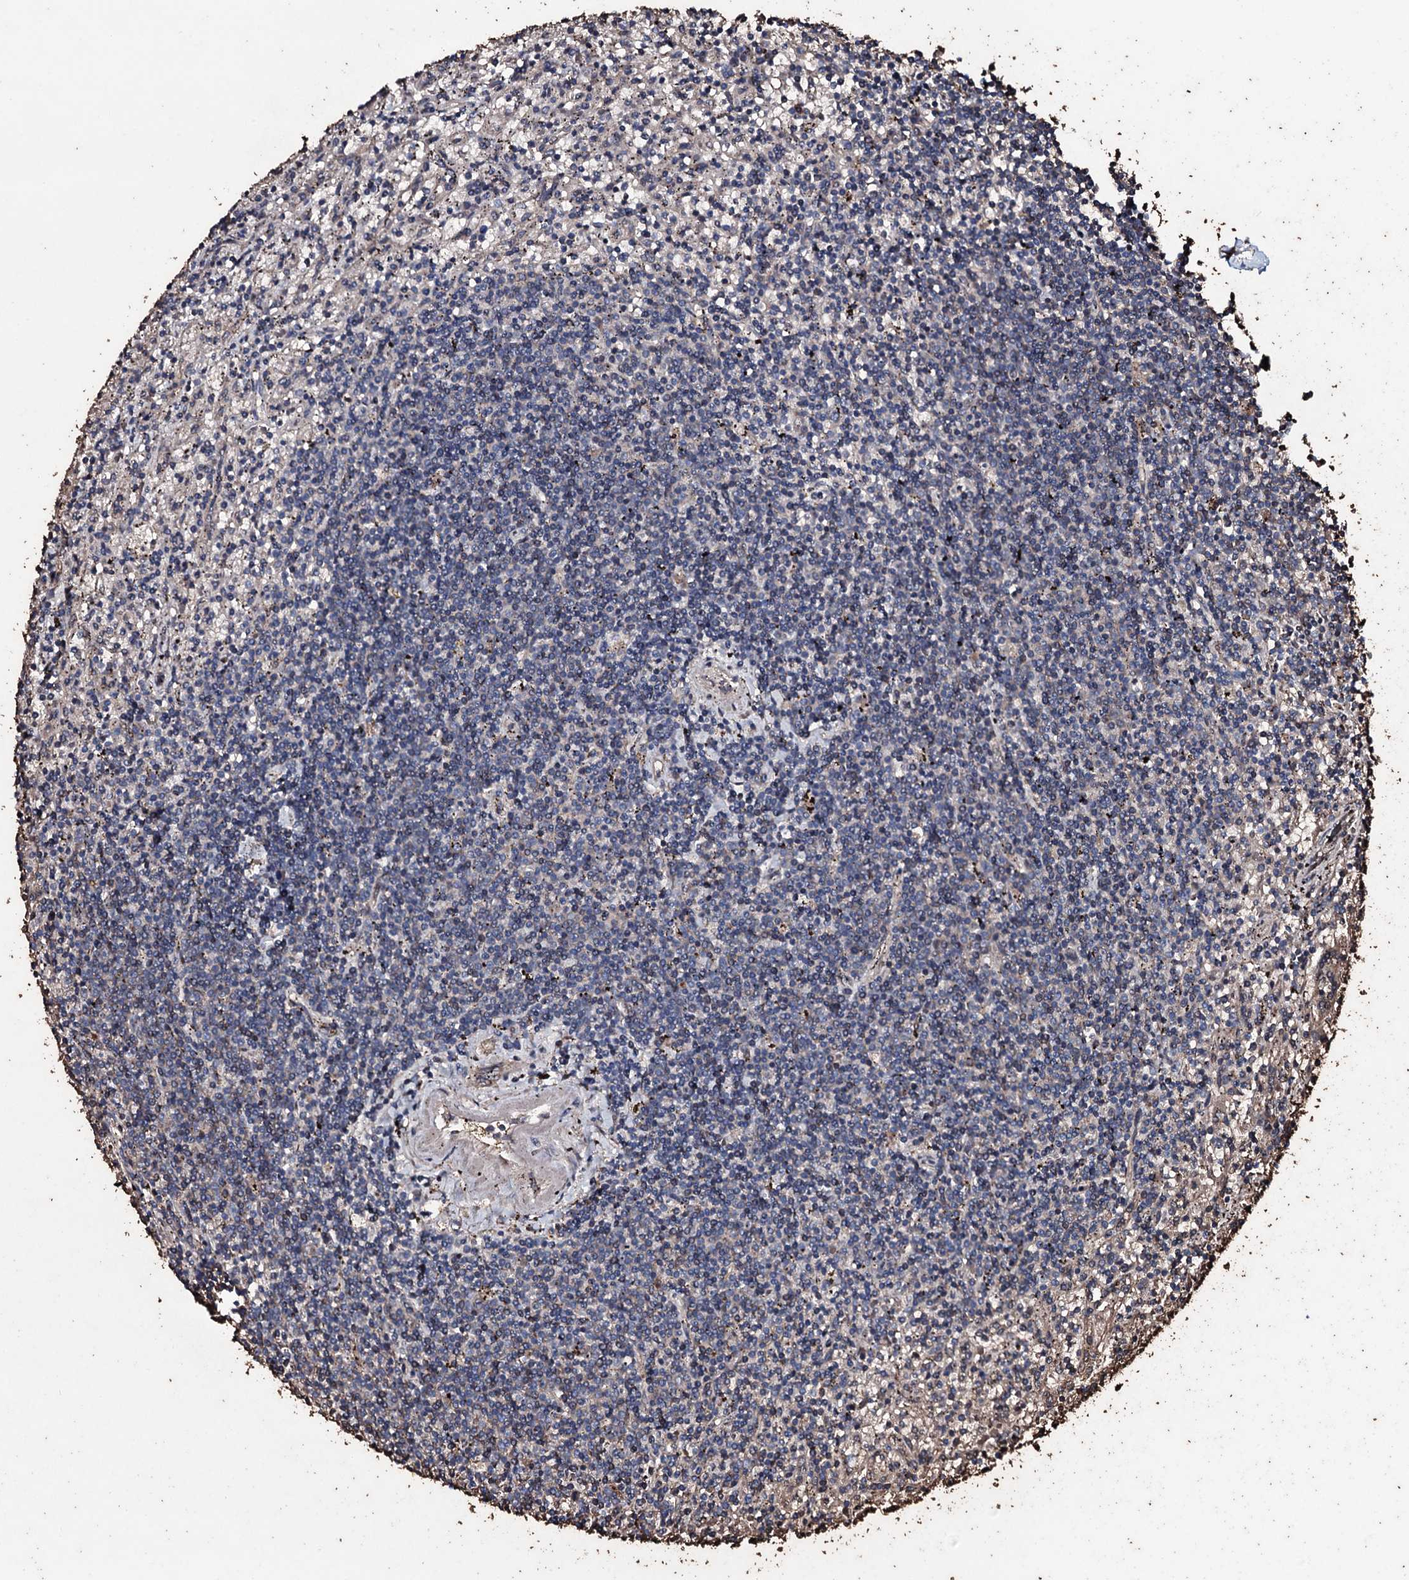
{"staining": {"intensity": "negative", "quantity": "none", "location": "none"}, "tissue": "lymphoma", "cell_type": "Tumor cells", "image_type": "cancer", "snomed": [{"axis": "morphology", "description": "Malignant lymphoma, non-Hodgkin's type, Low grade"}, {"axis": "topography", "description": "Spleen"}], "caption": "Immunohistochemistry of human malignant lymphoma, non-Hodgkin's type (low-grade) shows no expression in tumor cells. The staining is performed using DAB brown chromogen with nuclei counter-stained in using hematoxylin.", "gene": "ZSWIM8", "patient": {"sex": "male", "age": 76}}